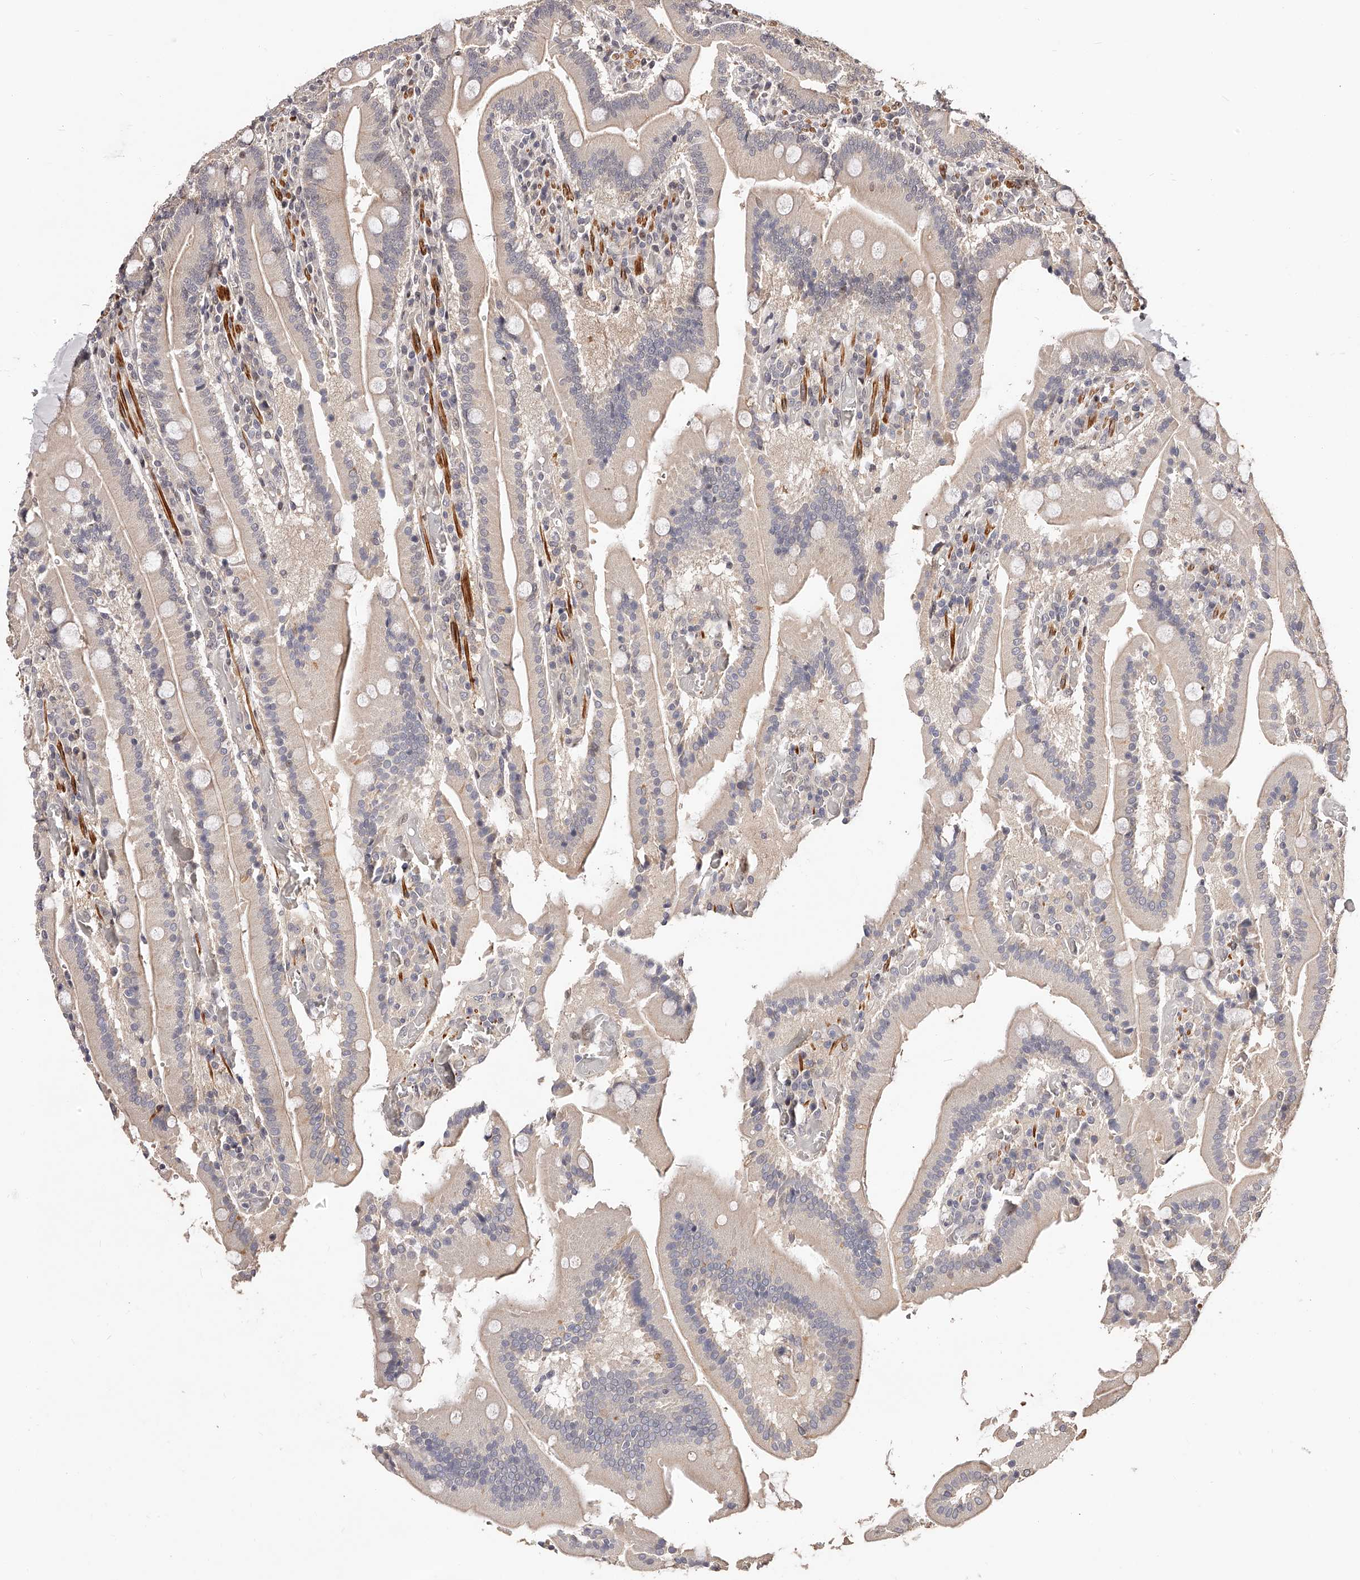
{"staining": {"intensity": "weak", "quantity": "25%-75%", "location": "cytoplasmic/membranous"}, "tissue": "duodenum", "cell_type": "Glandular cells", "image_type": "normal", "snomed": [{"axis": "morphology", "description": "Normal tissue, NOS"}, {"axis": "topography", "description": "Duodenum"}], "caption": "An immunohistochemistry (IHC) photomicrograph of benign tissue is shown. Protein staining in brown shows weak cytoplasmic/membranous positivity in duodenum within glandular cells.", "gene": "CUL7", "patient": {"sex": "female", "age": 62}}